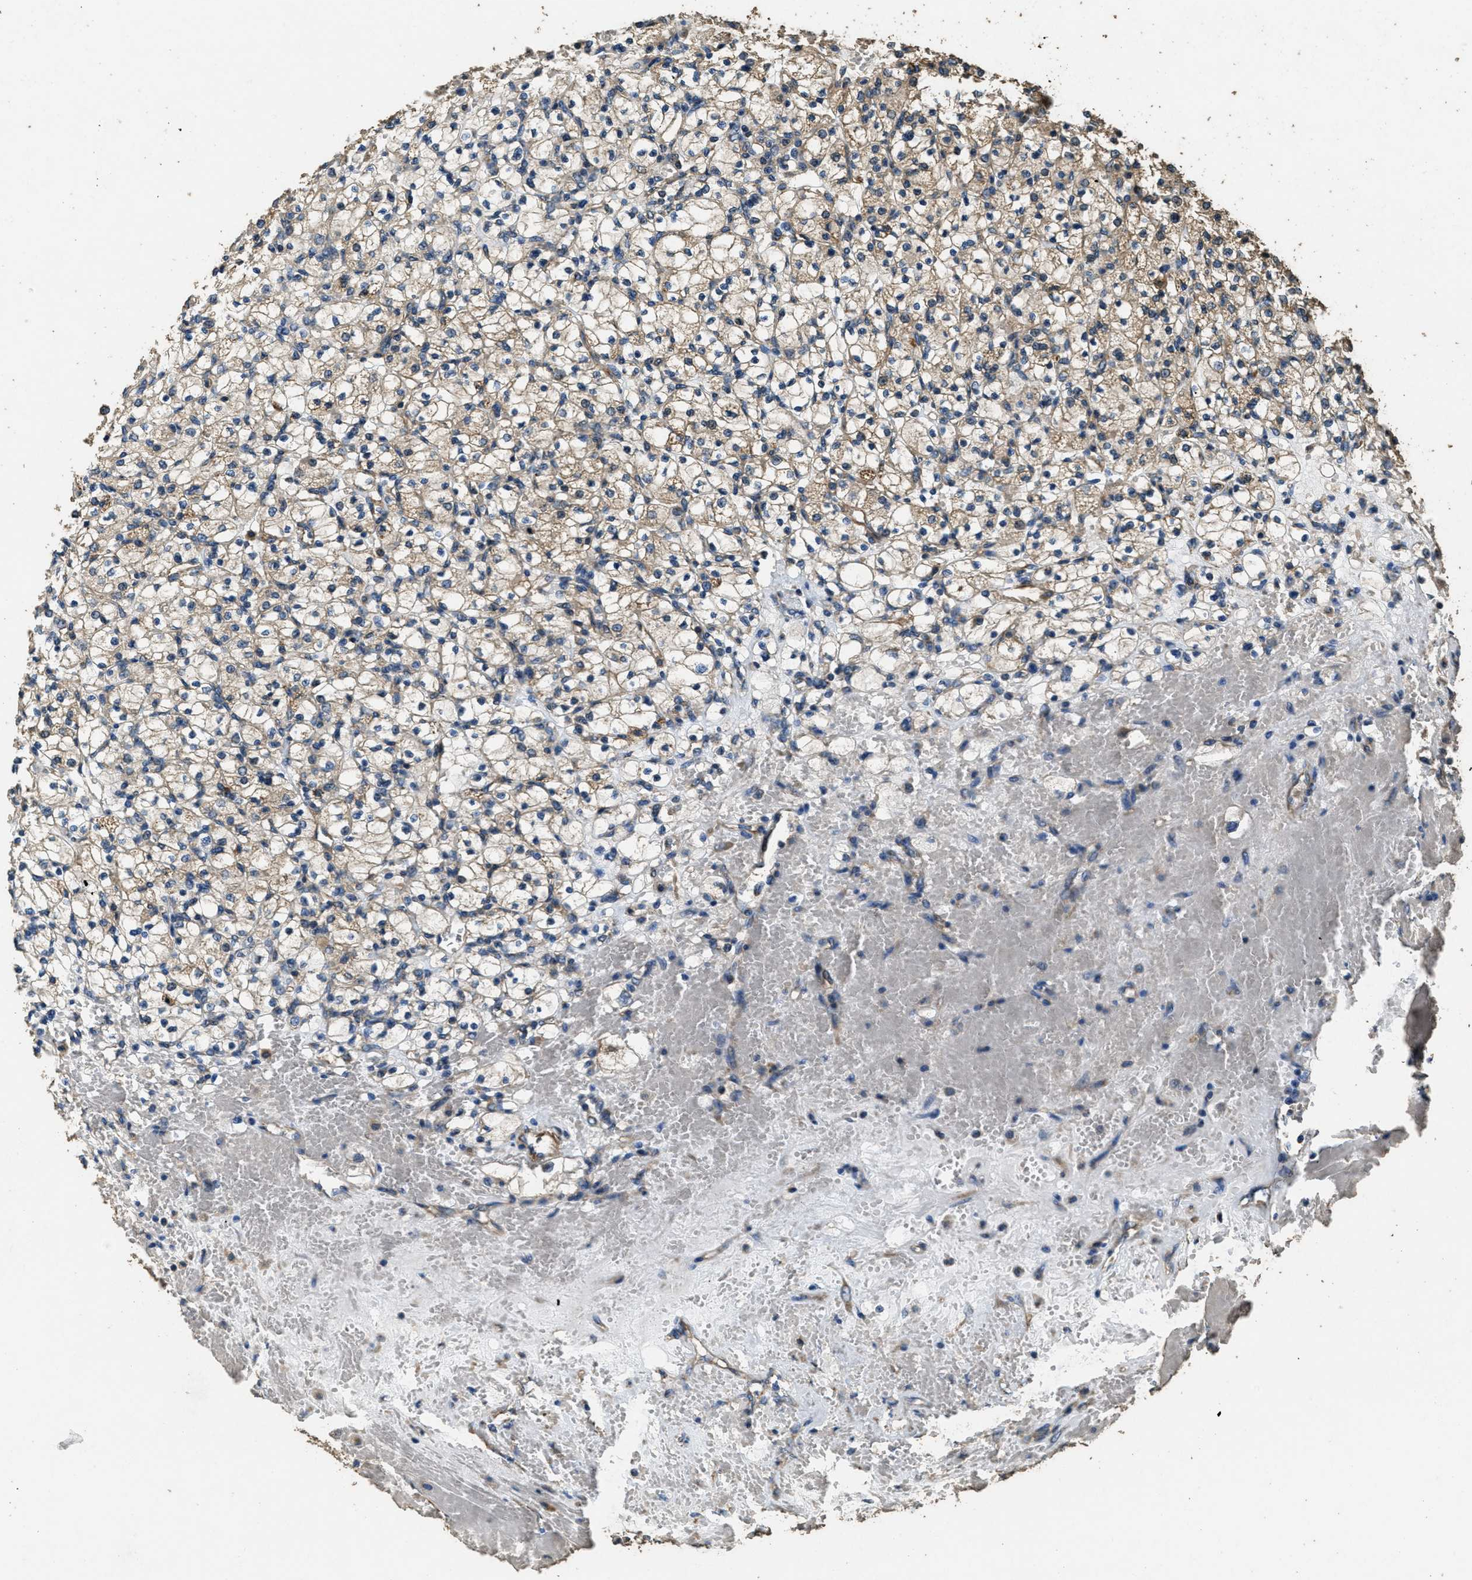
{"staining": {"intensity": "weak", "quantity": ">75%", "location": "cytoplasmic/membranous"}, "tissue": "renal cancer", "cell_type": "Tumor cells", "image_type": "cancer", "snomed": [{"axis": "morphology", "description": "Adenocarcinoma, NOS"}, {"axis": "topography", "description": "Kidney"}], "caption": "Renal adenocarcinoma stained for a protein (brown) displays weak cytoplasmic/membranous positive staining in about >75% of tumor cells.", "gene": "CYRIA", "patient": {"sex": "female", "age": 83}}